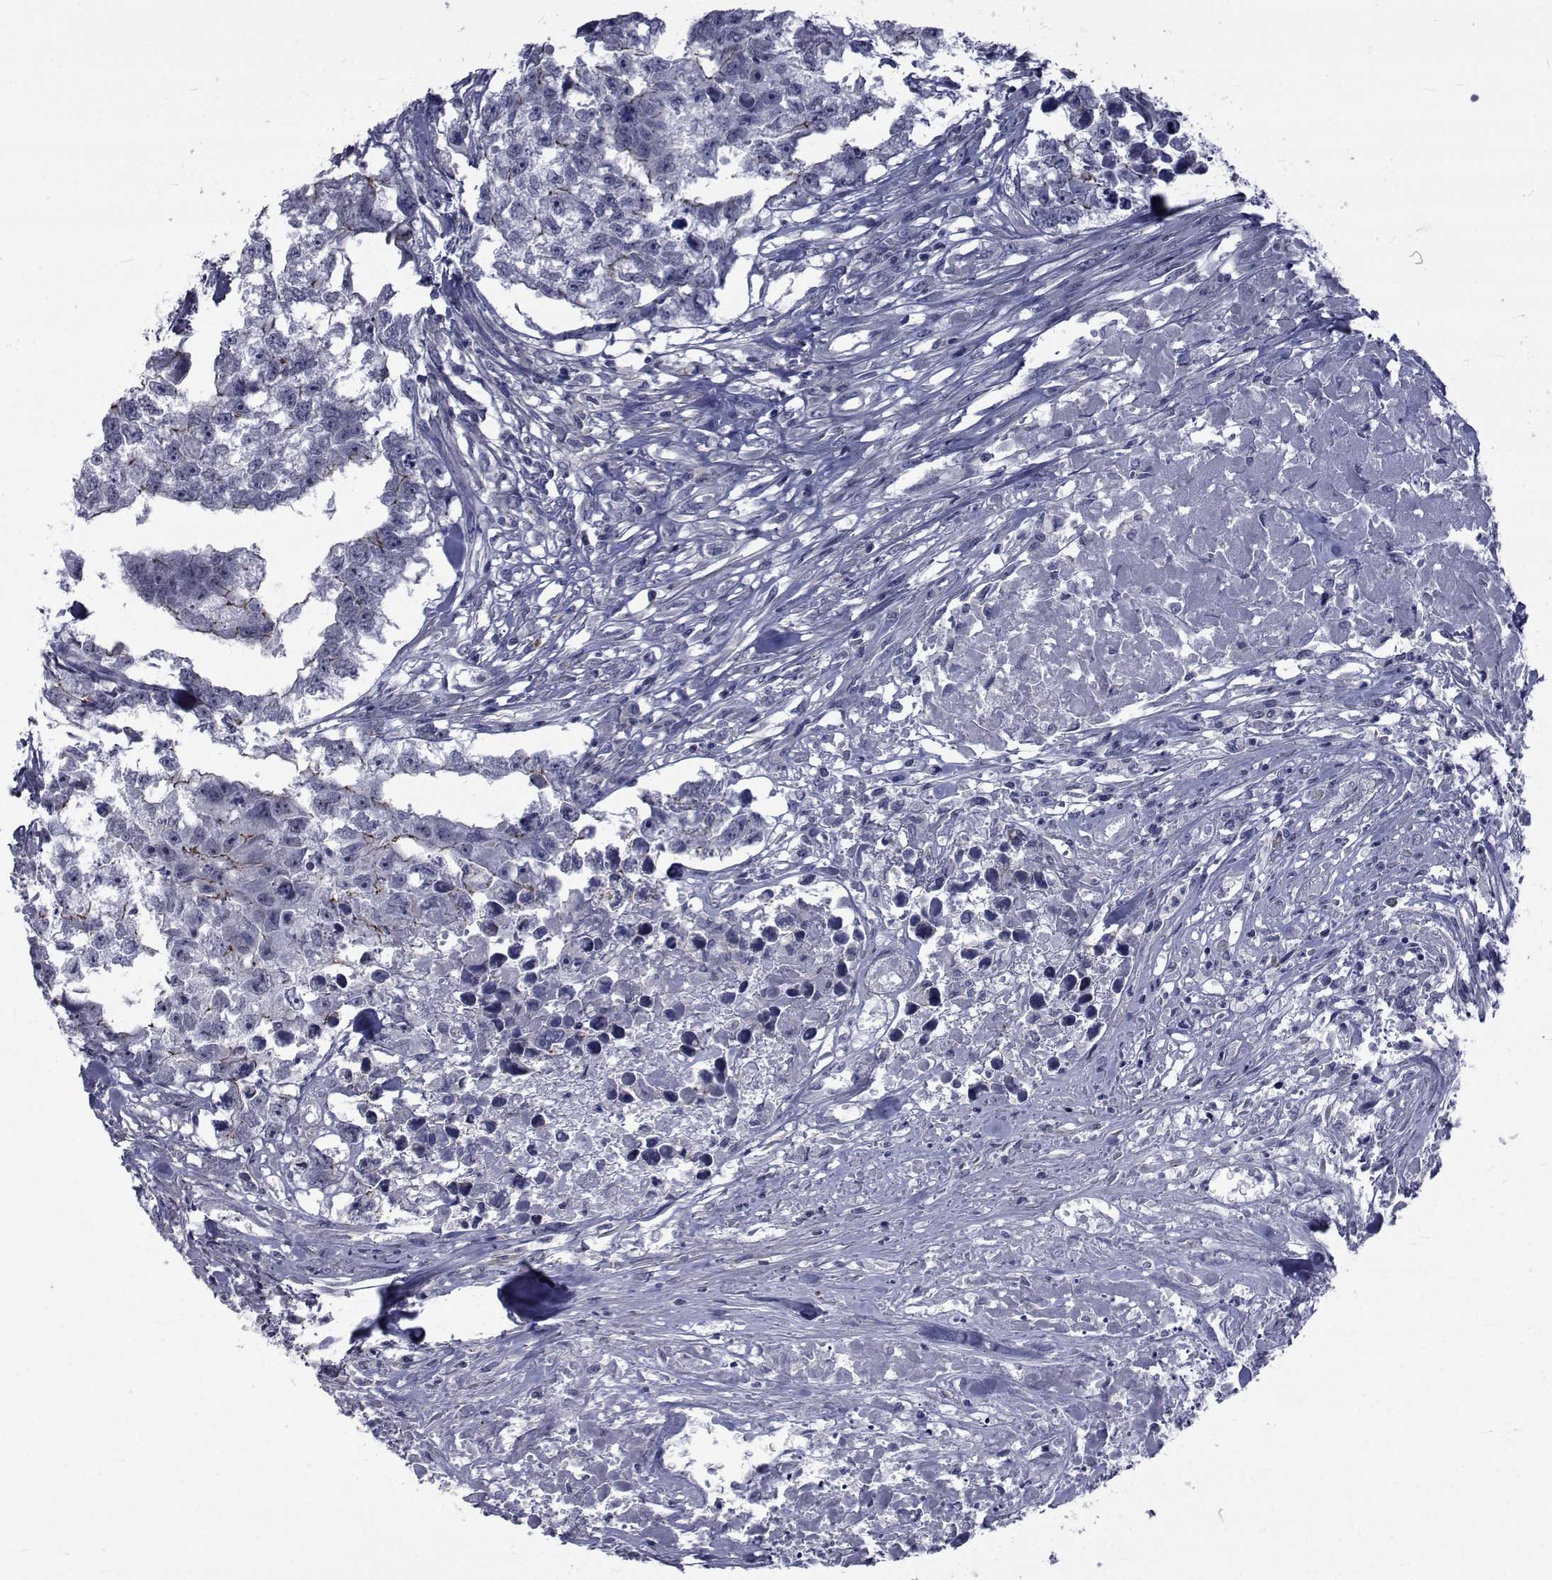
{"staining": {"intensity": "strong", "quantity": "<25%", "location": "cytoplasmic/membranous"}, "tissue": "testis cancer", "cell_type": "Tumor cells", "image_type": "cancer", "snomed": [{"axis": "morphology", "description": "Carcinoma, Embryonal, NOS"}, {"axis": "morphology", "description": "Teratoma, malignant, NOS"}, {"axis": "topography", "description": "Testis"}], "caption": "Brown immunohistochemical staining in human testis embryonal carcinoma displays strong cytoplasmic/membranous staining in approximately <25% of tumor cells.", "gene": "SLC30A10", "patient": {"sex": "male", "age": 44}}